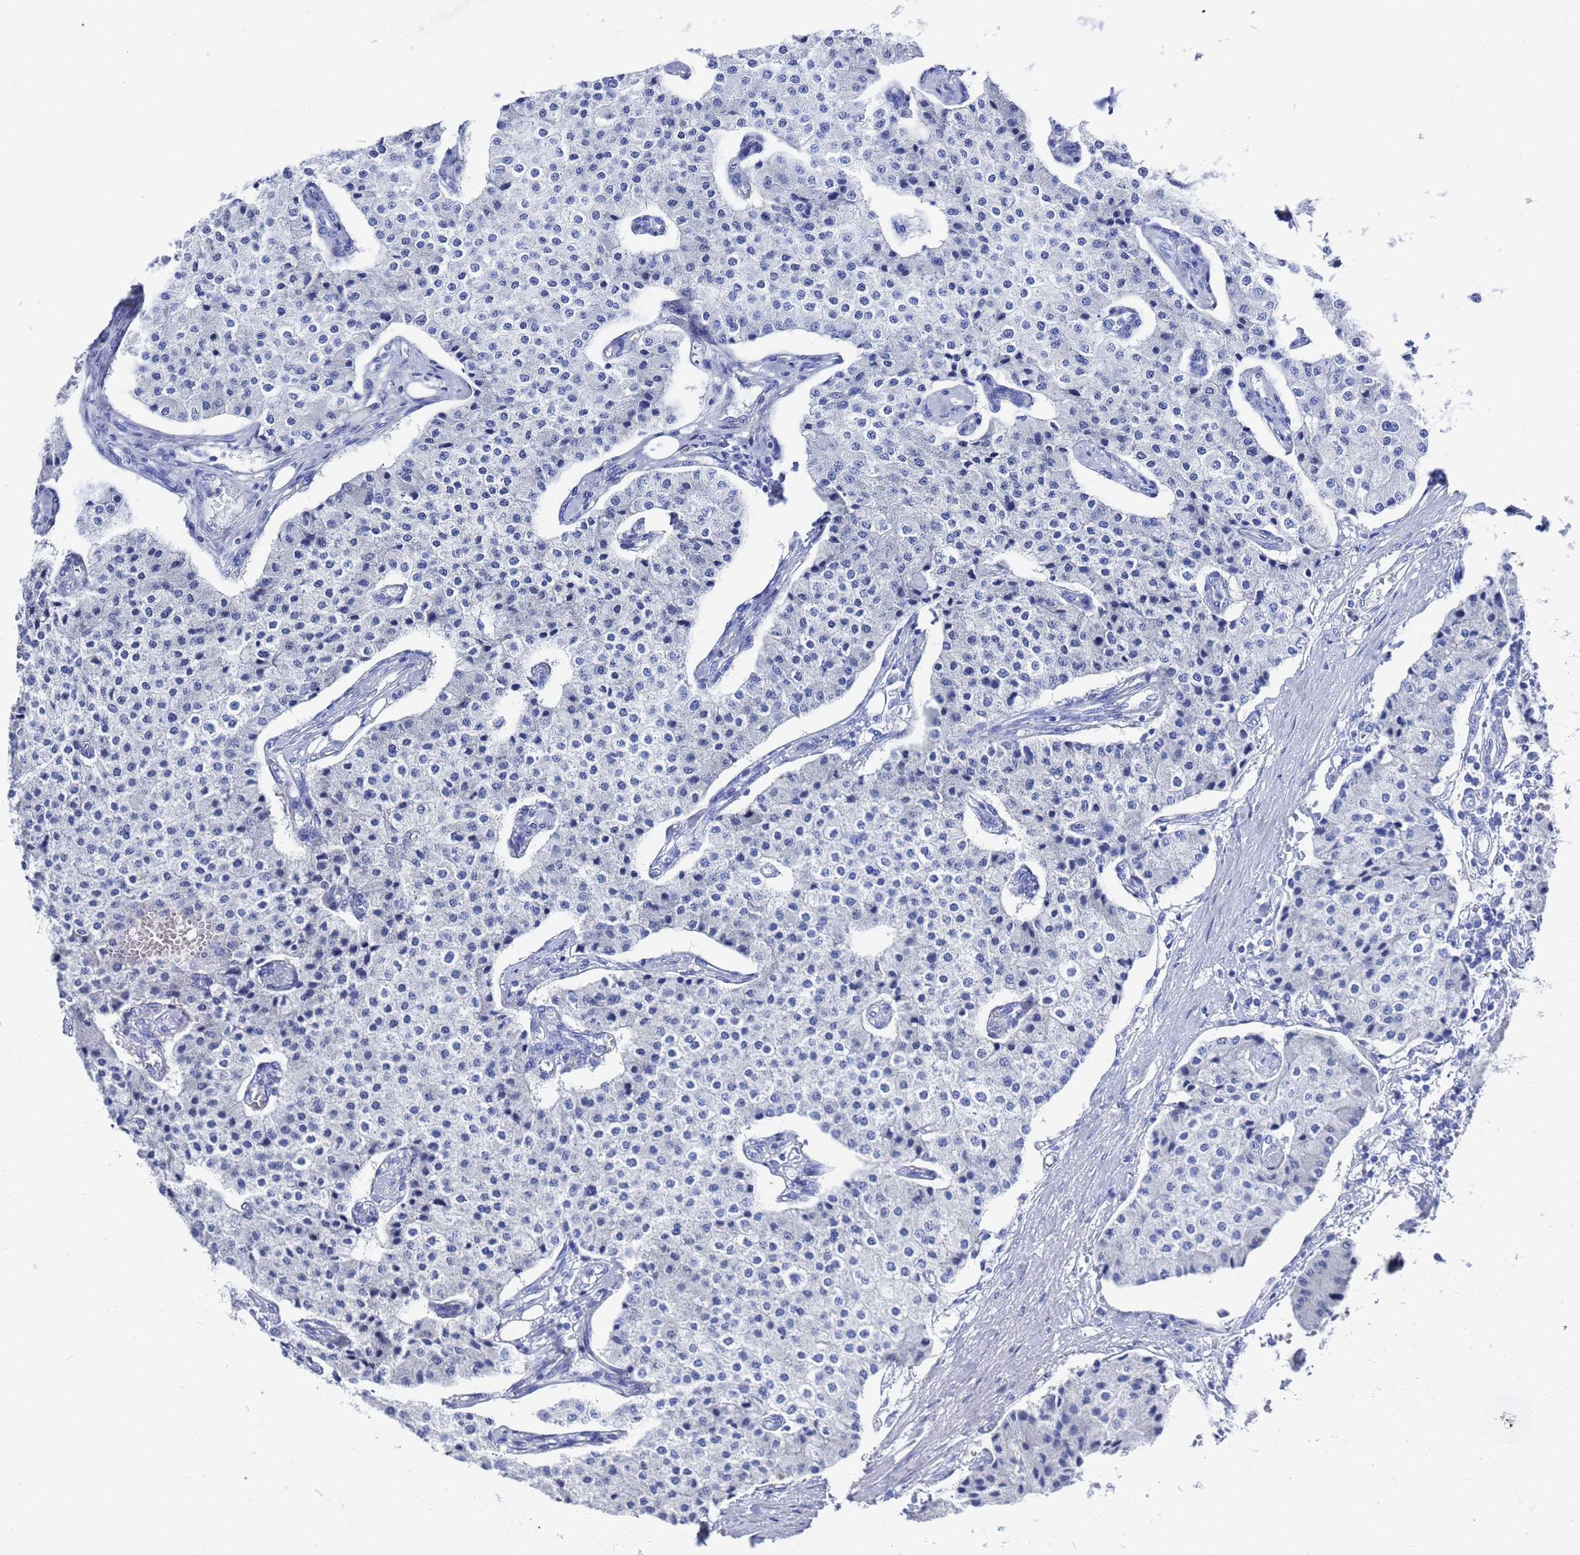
{"staining": {"intensity": "negative", "quantity": "none", "location": "none"}, "tissue": "carcinoid", "cell_type": "Tumor cells", "image_type": "cancer", "snomed": [{"axis": "morphology", "description": "Carcinoid, malignant, NOS"}, {"axis": "topography", "description": "Colon"}], "caption": "Immunohistochemistry photomicrograph of human malignant carcinoid stained for a protein (brown), which demonstrates no staining in tumor cells.", "gene": "GGT1", "patient": {"sex": "female", "age": 52}}